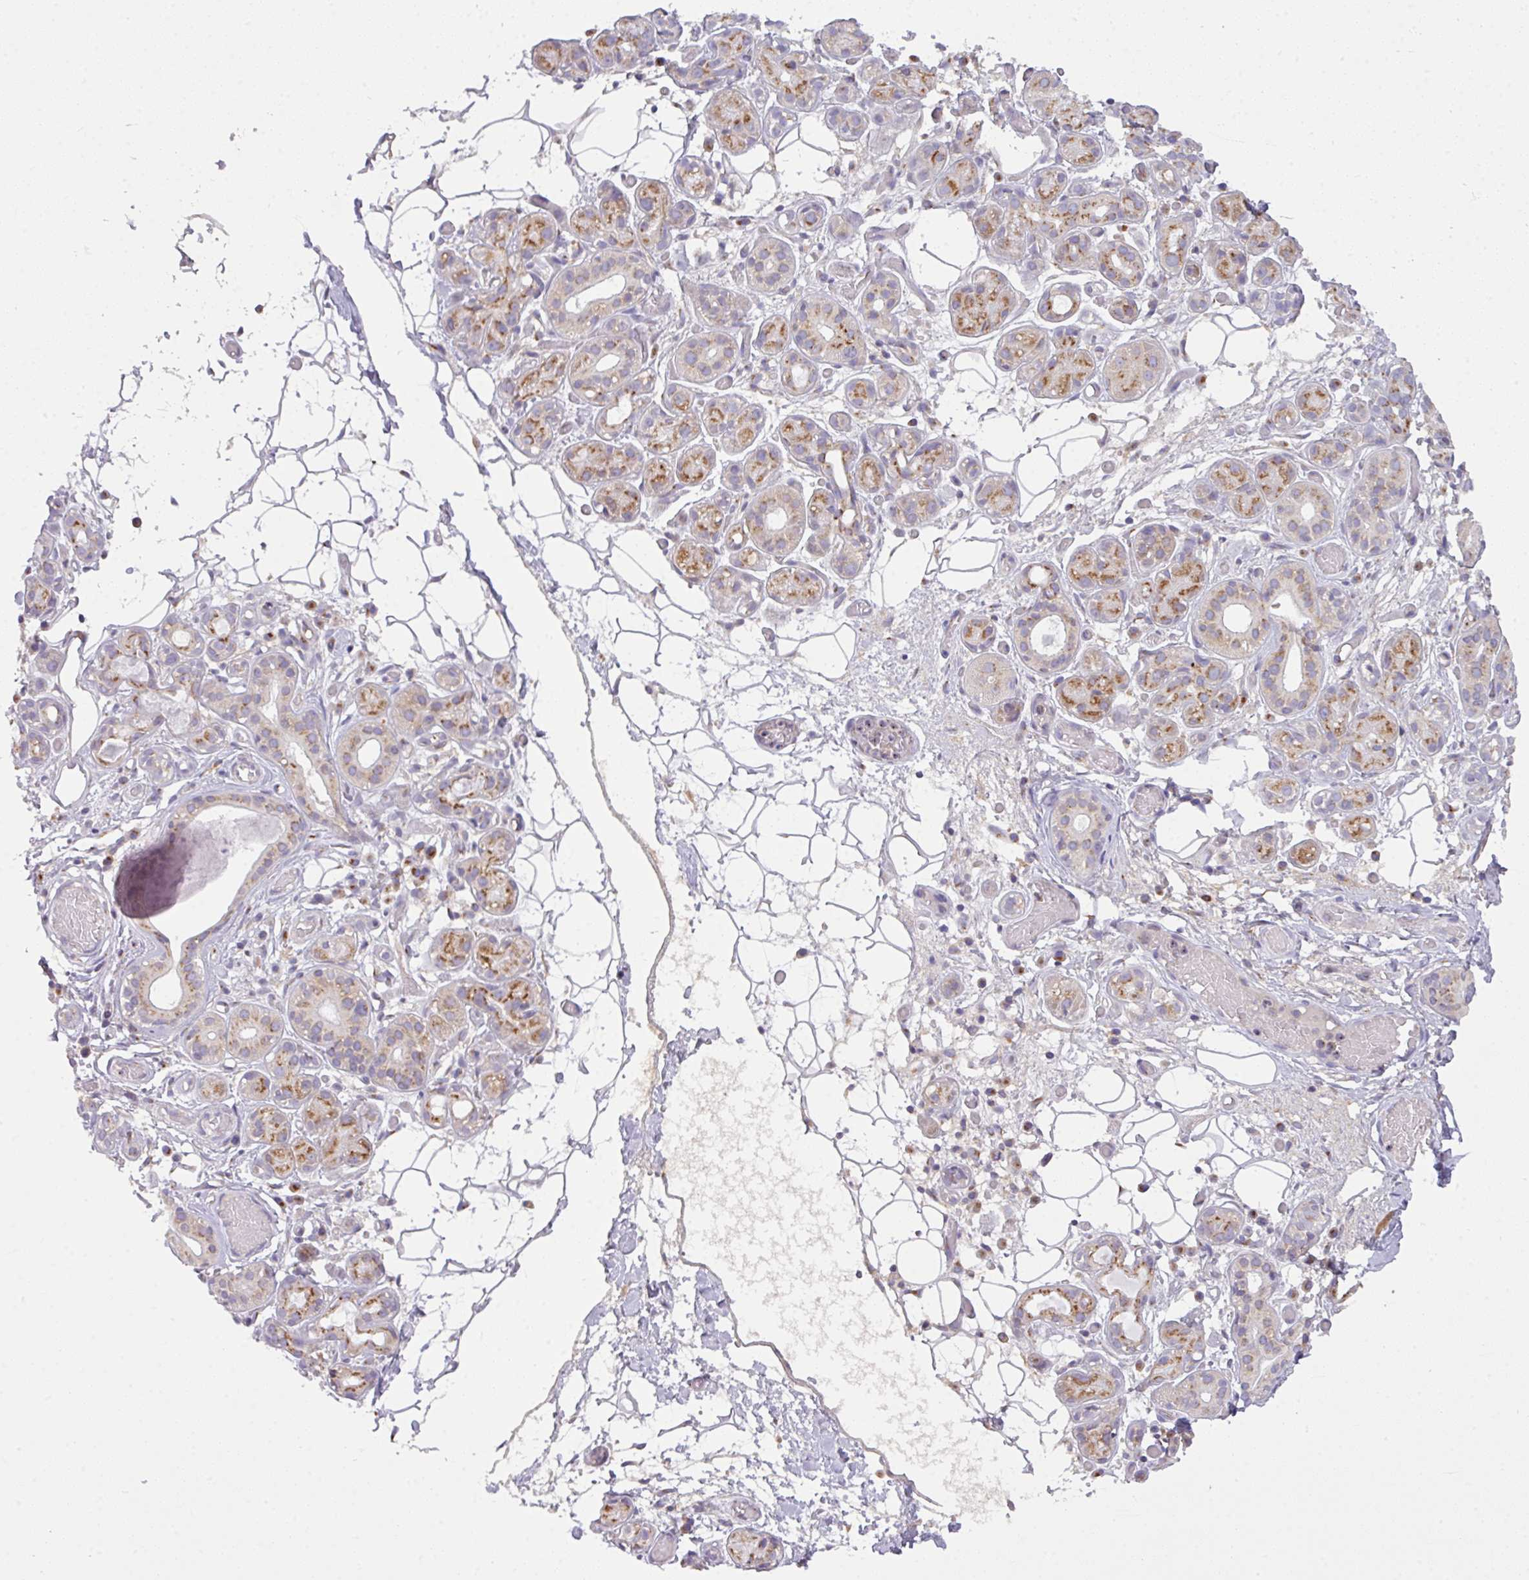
{"staining": {"intensity": "moderate", "quantity": "25%-75%", "location": "cytoplasmic/membranous"}, "tissue": "salivary gland", "cell_type": "Glandular cells", "image_type": "normal", "snomed": [{"axis": "morphology", "description": "Normal tissue, NOS"}, {"axis": "topography", "description": "Salivary gland"}], "caption": "Approximately 25%-75% of glandular cells in unremarkable salivary gland exhibit moderate cytoplasmic/membranous protein positivity as visualized by brown immunohistochemical staining.", "gene": "VTI1A", "patient": {"sex": "male", "age": 82}}